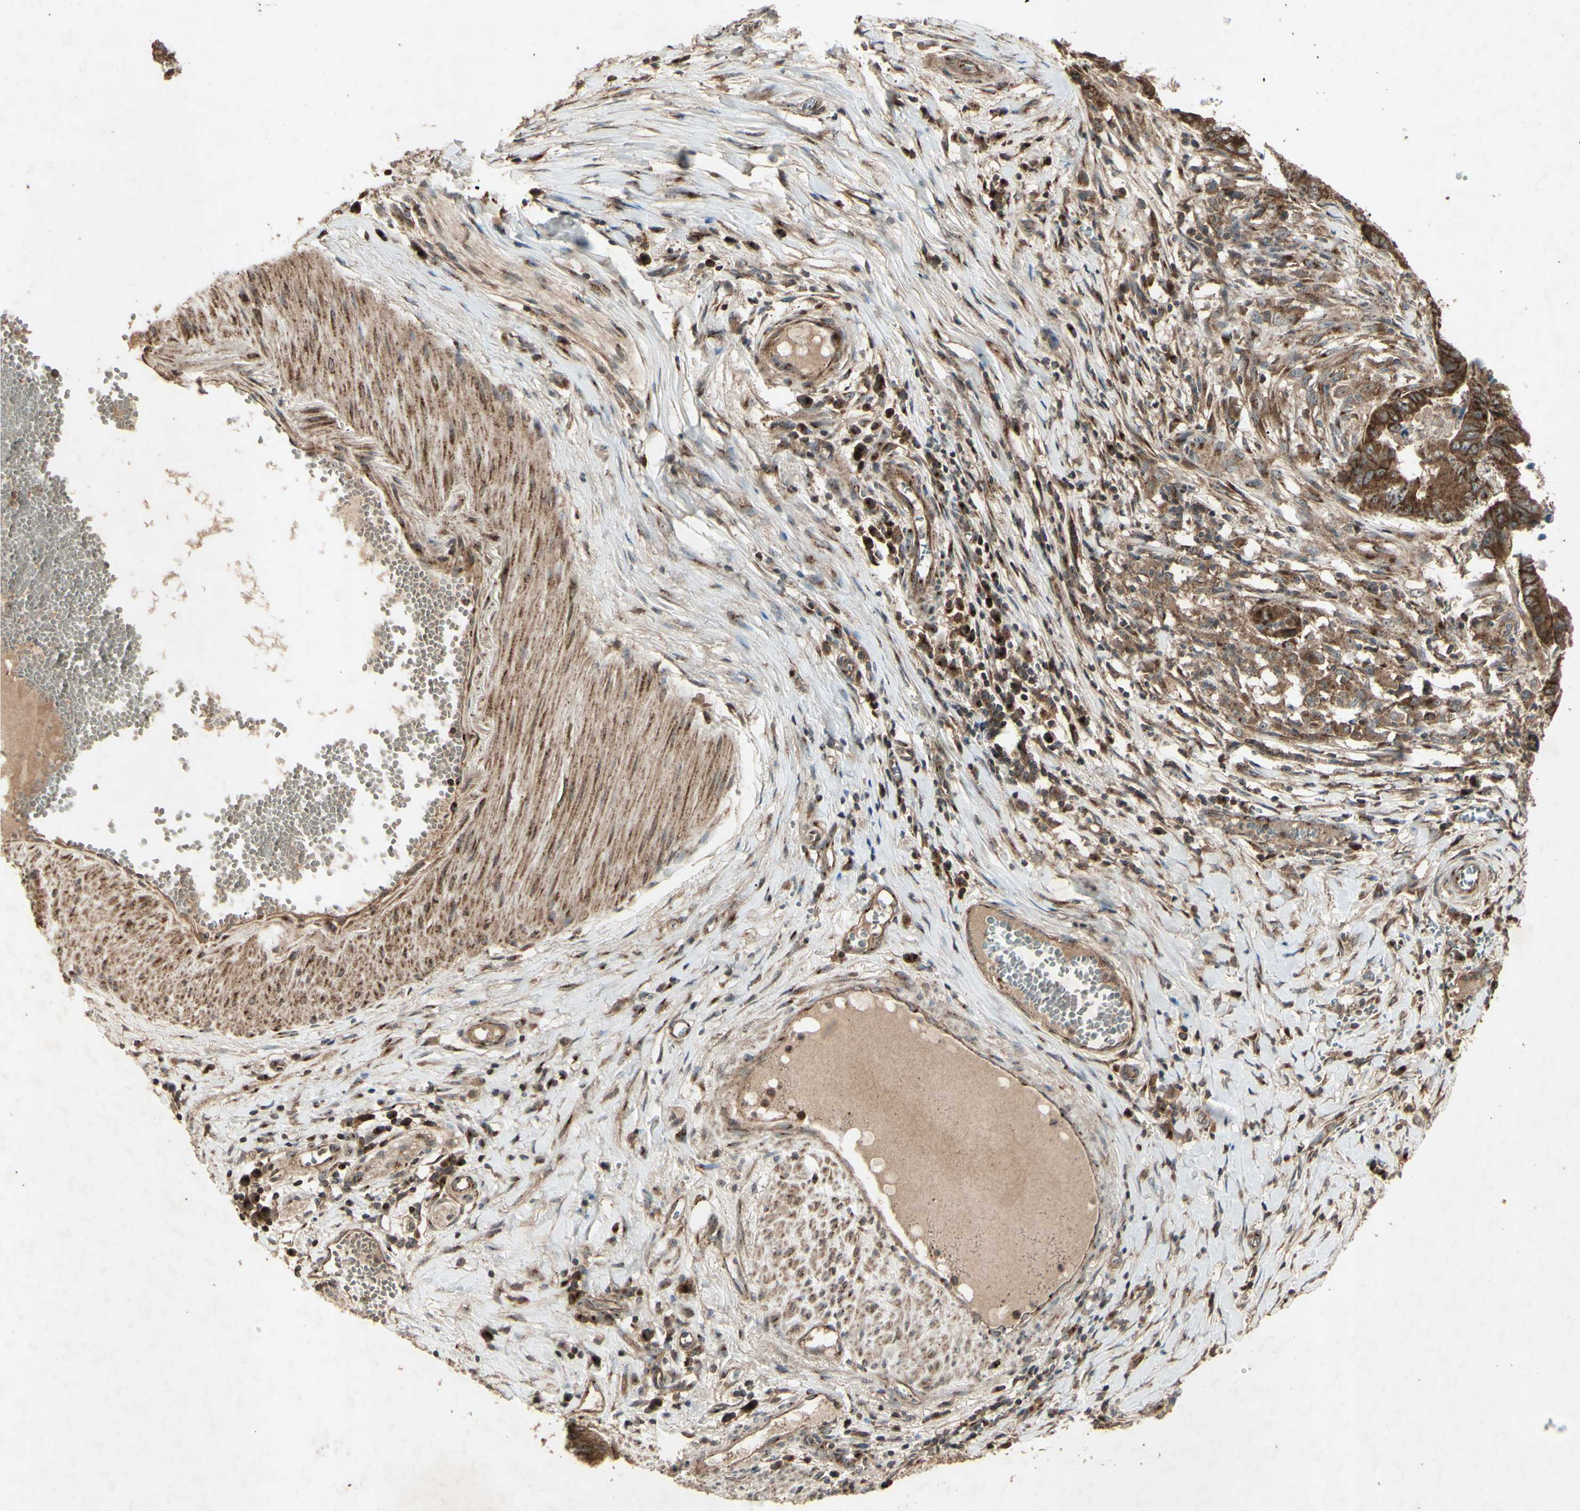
{"staining": {"intensity": "strong", "quantity": ">75%", "location": "cytoplasmic/membranous"}, "tissue": "stomach cancer", "cell_type": "Tumor cells", "image_type": "cancer", "snomed": [{"axis": "morphology", "description": "Adenocarcinoma, NOS"}, {"axis": "topography", "description": "Stomach, lower"}], "caption": "An immunohistochemistry histopathology image of tumor tissue is shown. Protein staining in brown highlights strong cytoplasmic/membranous positivity in adenocarcinoma (stomach) within tumor cells.", "gene": "AP1G1", "patient": {"sex": "male", "age": 77}}